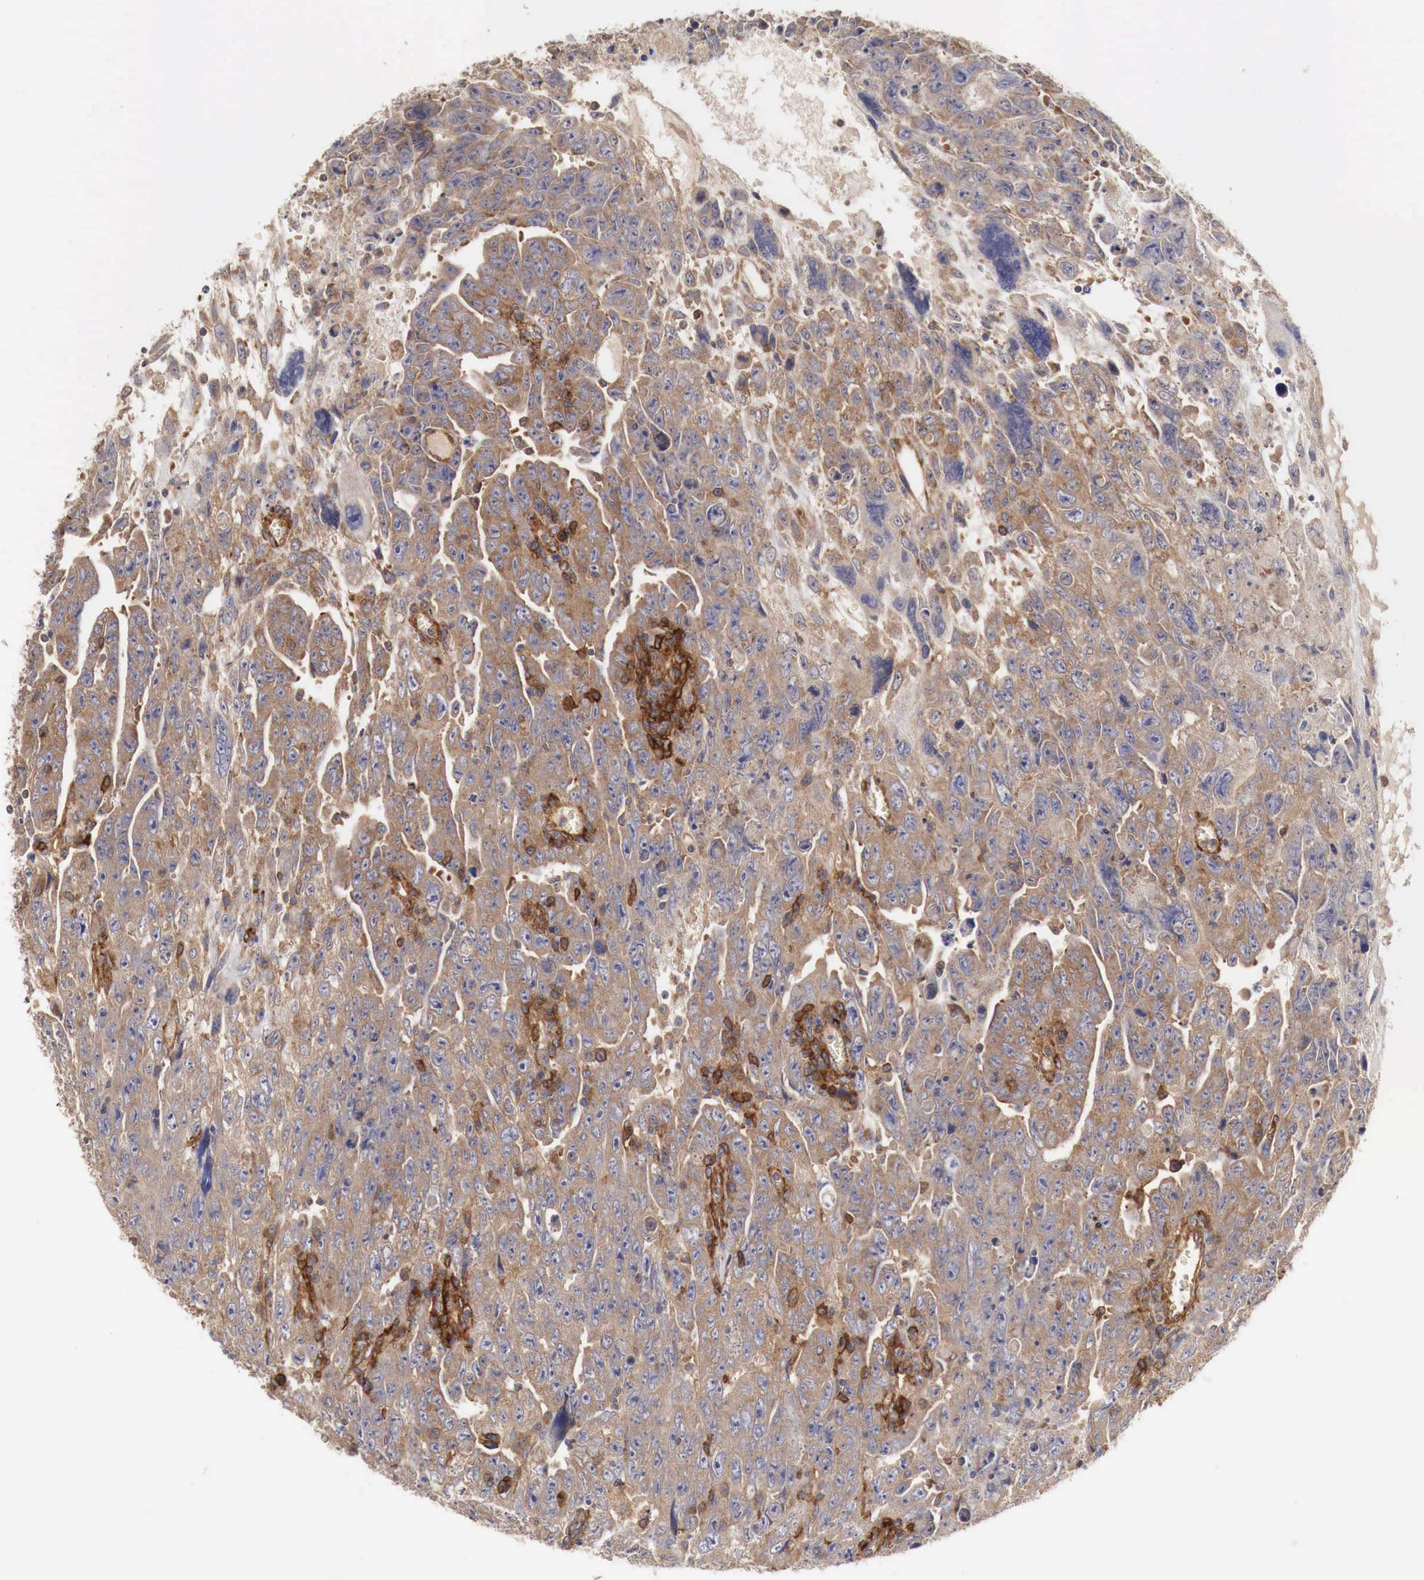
{"staining": {"intensity": "moderate", "quantity": ">75%", "location": "cytoplasmic/membranous"}, "tissue": "testis cancer", "cell_type": "Tumor cells", "image_type": "cancer", "snomed": [{"axis": "morphology", "description": "Carcinoma, Embryonal, NOS"}, {"axis": "topography", "description": "Testis"}], "caption": "Moderate cytoplasmic/membranous protein expression is appreciated in approximately >75% of tumor cells in embryonal carcinoma (testis). Using DAB (3,3'-diaminobenzidine) (brown) and hematoxylin (blue) stains, captured at high magnification using brightfield microscopy.", "gene": "ARMCX4", "patient": {"sex": "male", "age": 28}}